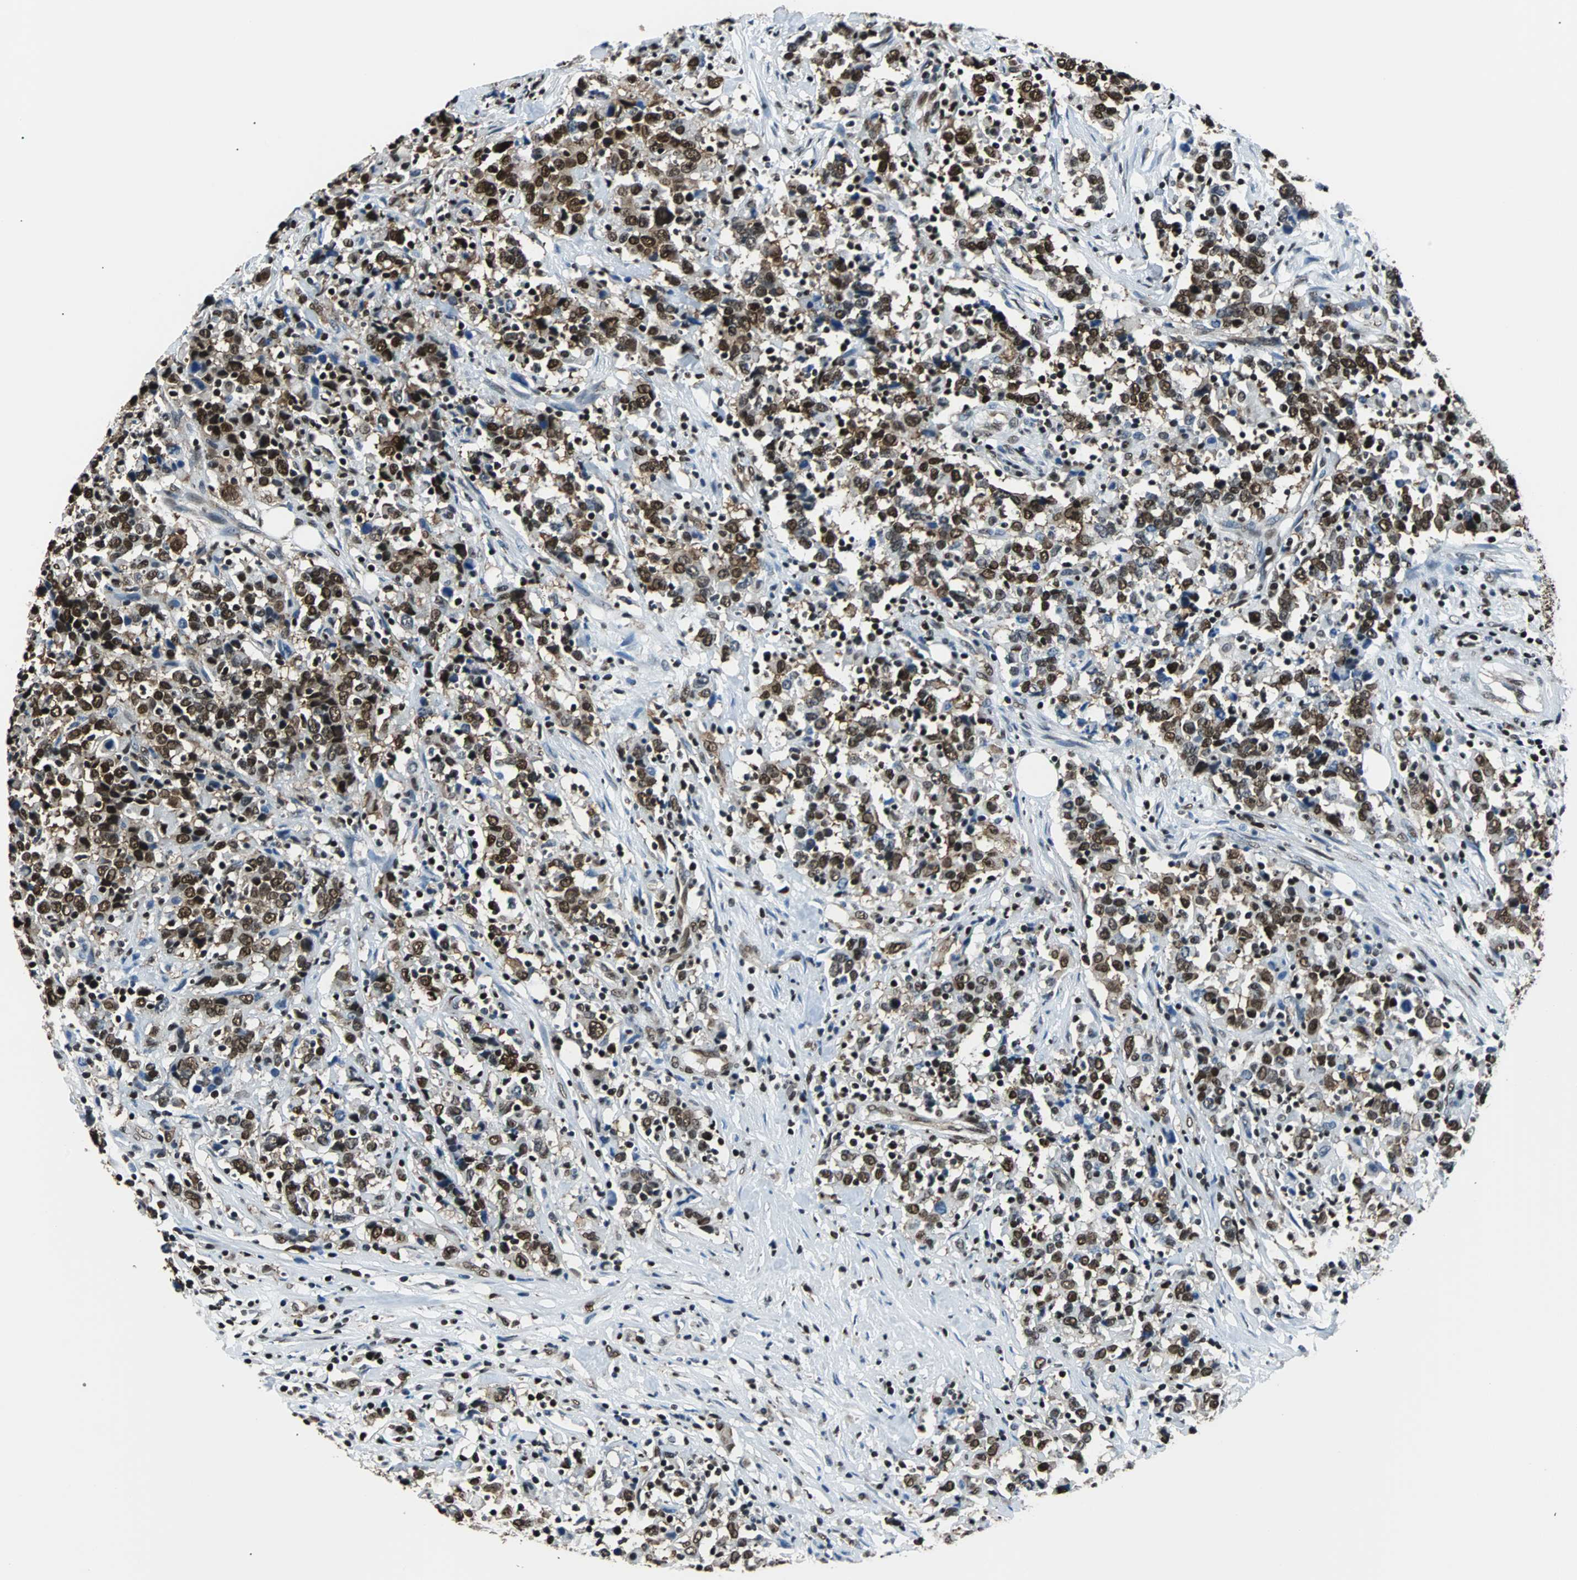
{"staining": {"intensity": "strong", "quantity": ">75%", "location": "cytoplasmic/membranous,nuclear"}, "tissue": "urothelial cancer", "cell_type": "Tumor cells", "image_type": "cancer", "snomed": [{"axis": "morphology", "description": "Urothelial carcinoma, High grade"}, {"axis": "topography", "description": "Urinary bladder"}], "caption": "Human urothelial carcinoma (high-grade) stained for a protein (brown) exhibits strong cytoplasmic/membranous and nuclear positive staining in approximately >75% of tumor cells.", "gene": "FUBP1", "patient": {"sex": "male", "age": 61}}